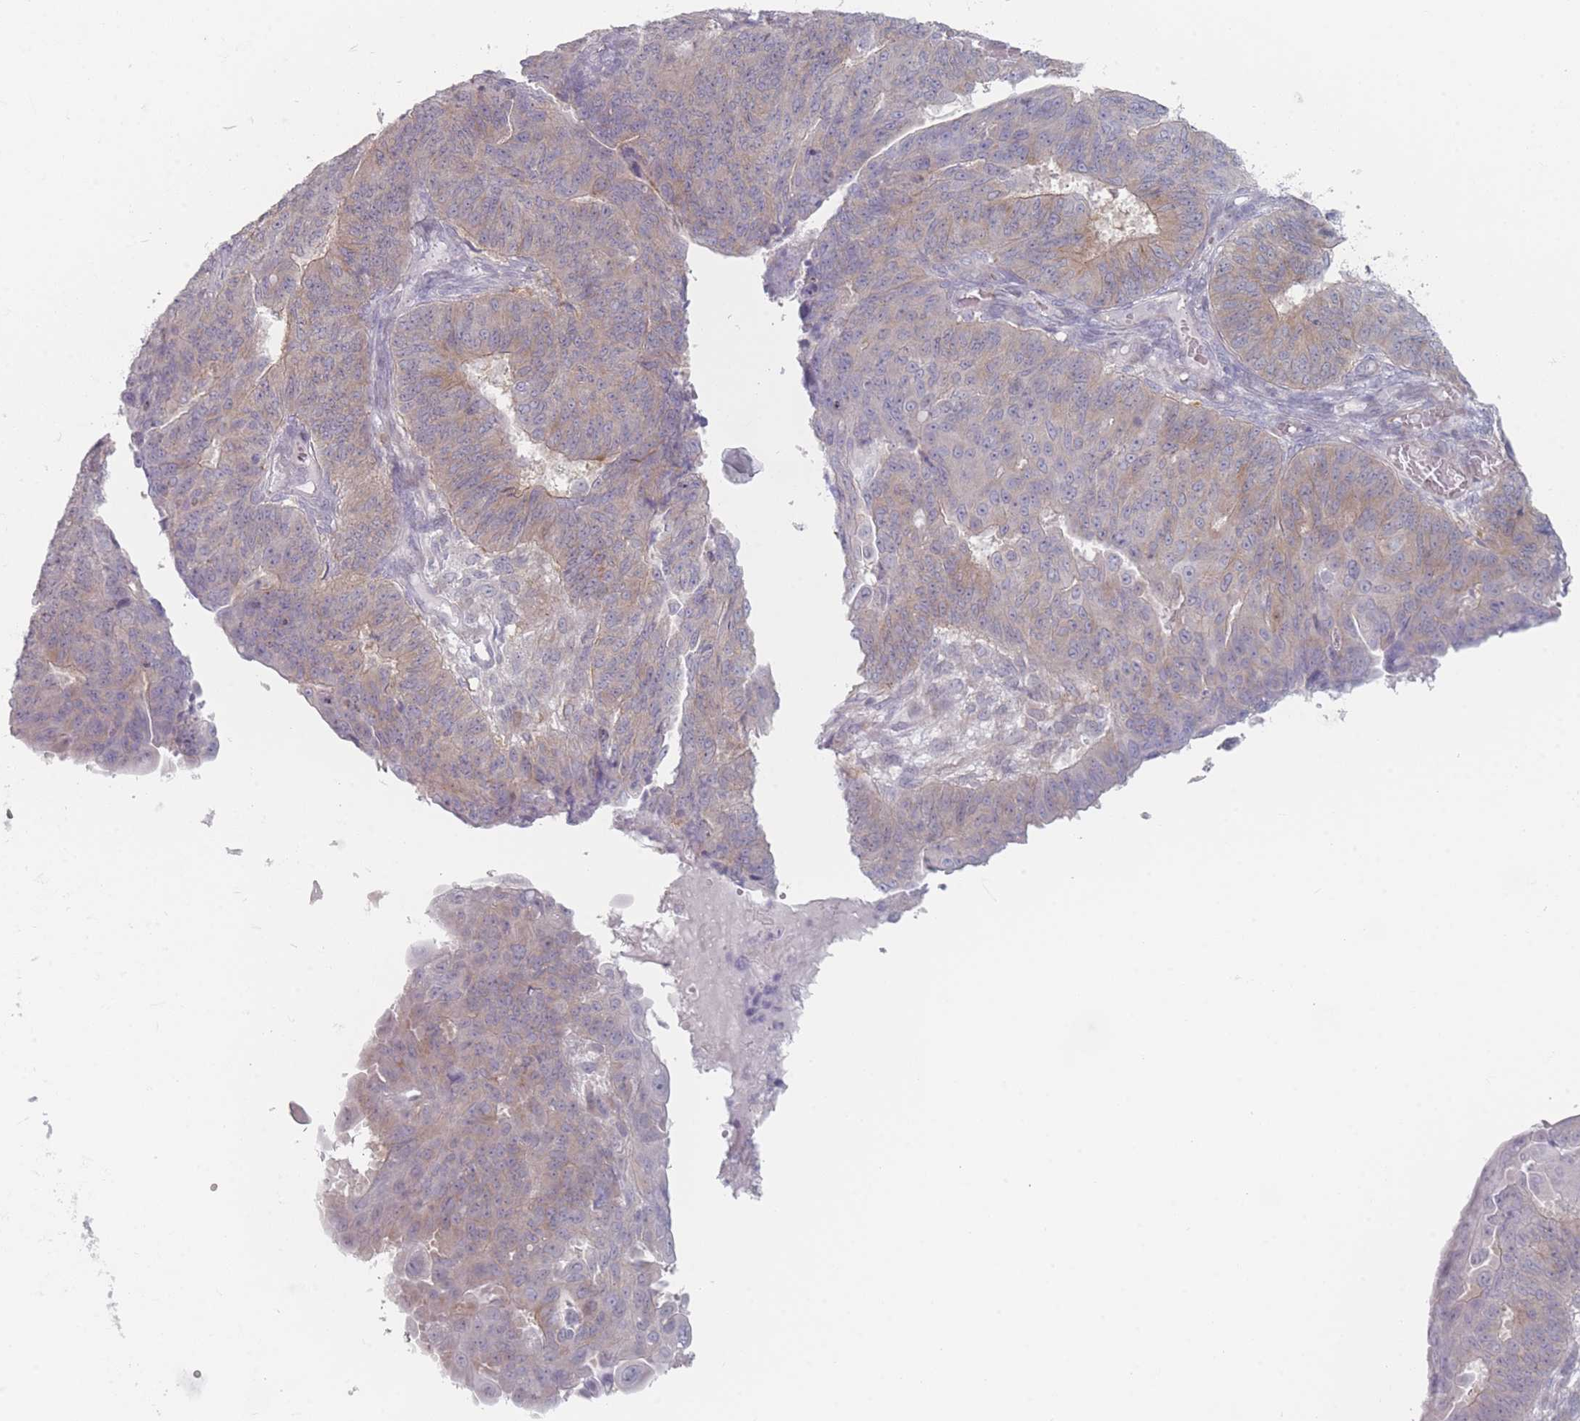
{"staining": {"intensity": "weak", "quantity": "25%-75%", "location": "cytoplasmic/membranous"}, "tissue": "endometrial cancer", "cell_type": "Tumor cells", "image_type": "cancer", "snomed": [{"axis": "morphology", "description": "Adenocarcinoma, NOS"}, {"axis": "topography", "description": "Endometrium"}], "caption": "A high-resolution micrograph shows IHC staining of endometrial adenocarcinoma, which demonstrates weak cytoplasmic/membranous staining in about 25%-75% of tumor cells.", "gene": "RNF4", "patient": {"sex": "female", "age": 32}}